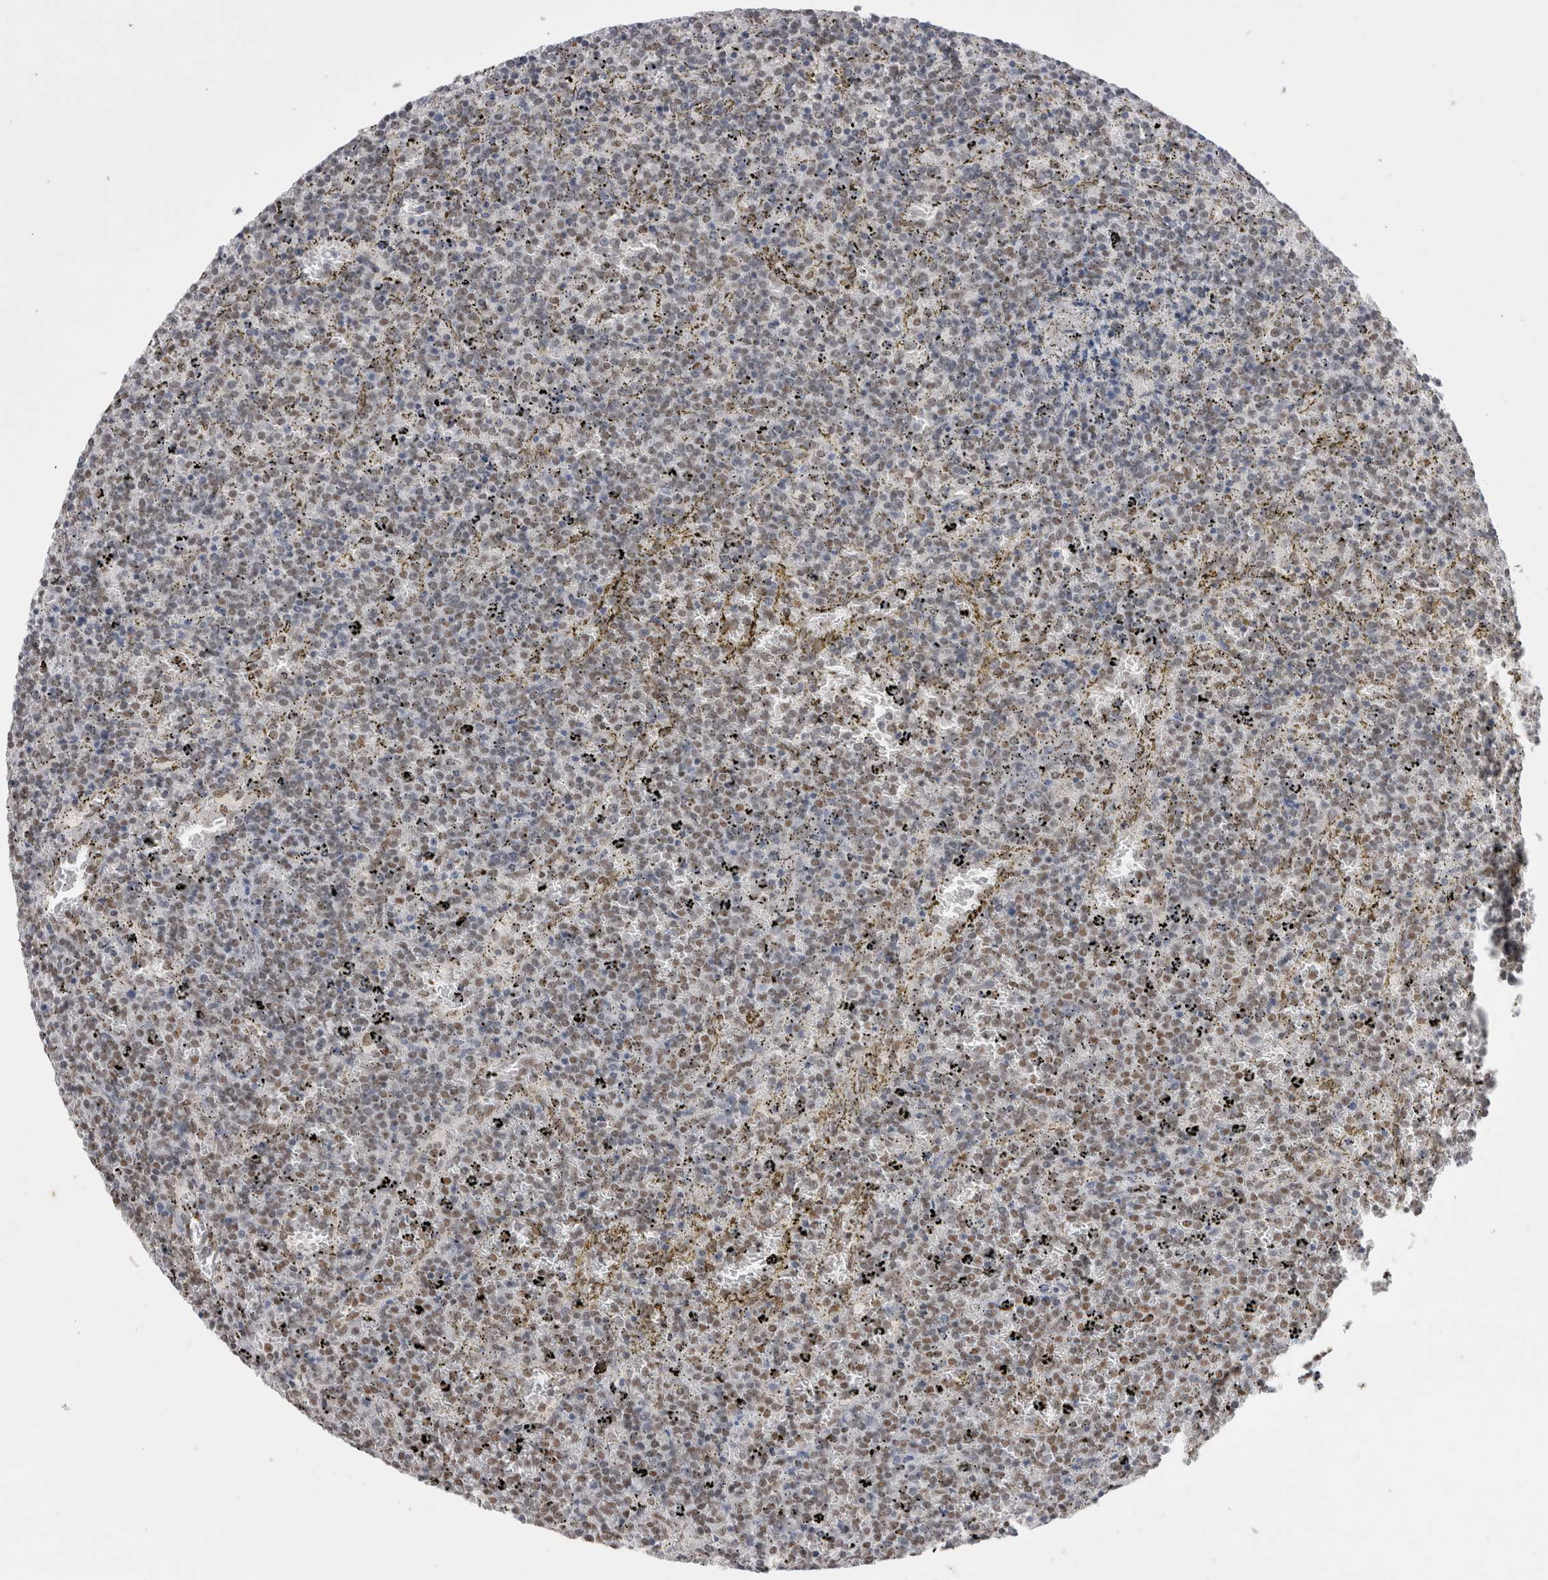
{"staining": {"intensity": "weak", "quantity": "25%-75%", "location": "nuclear"}, "tissue": "lymphoma", "cell_type": "Tumor cells", "image_type": "cancer", "snomed": [{"axis": "morphology", "description": "Malignant lymphoma, non-Hodgkin's type, Low grade"}, {"axis": "topography", "description": "Spleen"}], "caption": "Immunohistochemical staining of human malignant lymphoma, non-Hodgkin's type (low-grade) exhibits low levels of weak nuclear protein positivity in approximately 25%-75% of tumor cells.", "gene": "DAXX", "patient": {"sex": "female", "age": 77}}